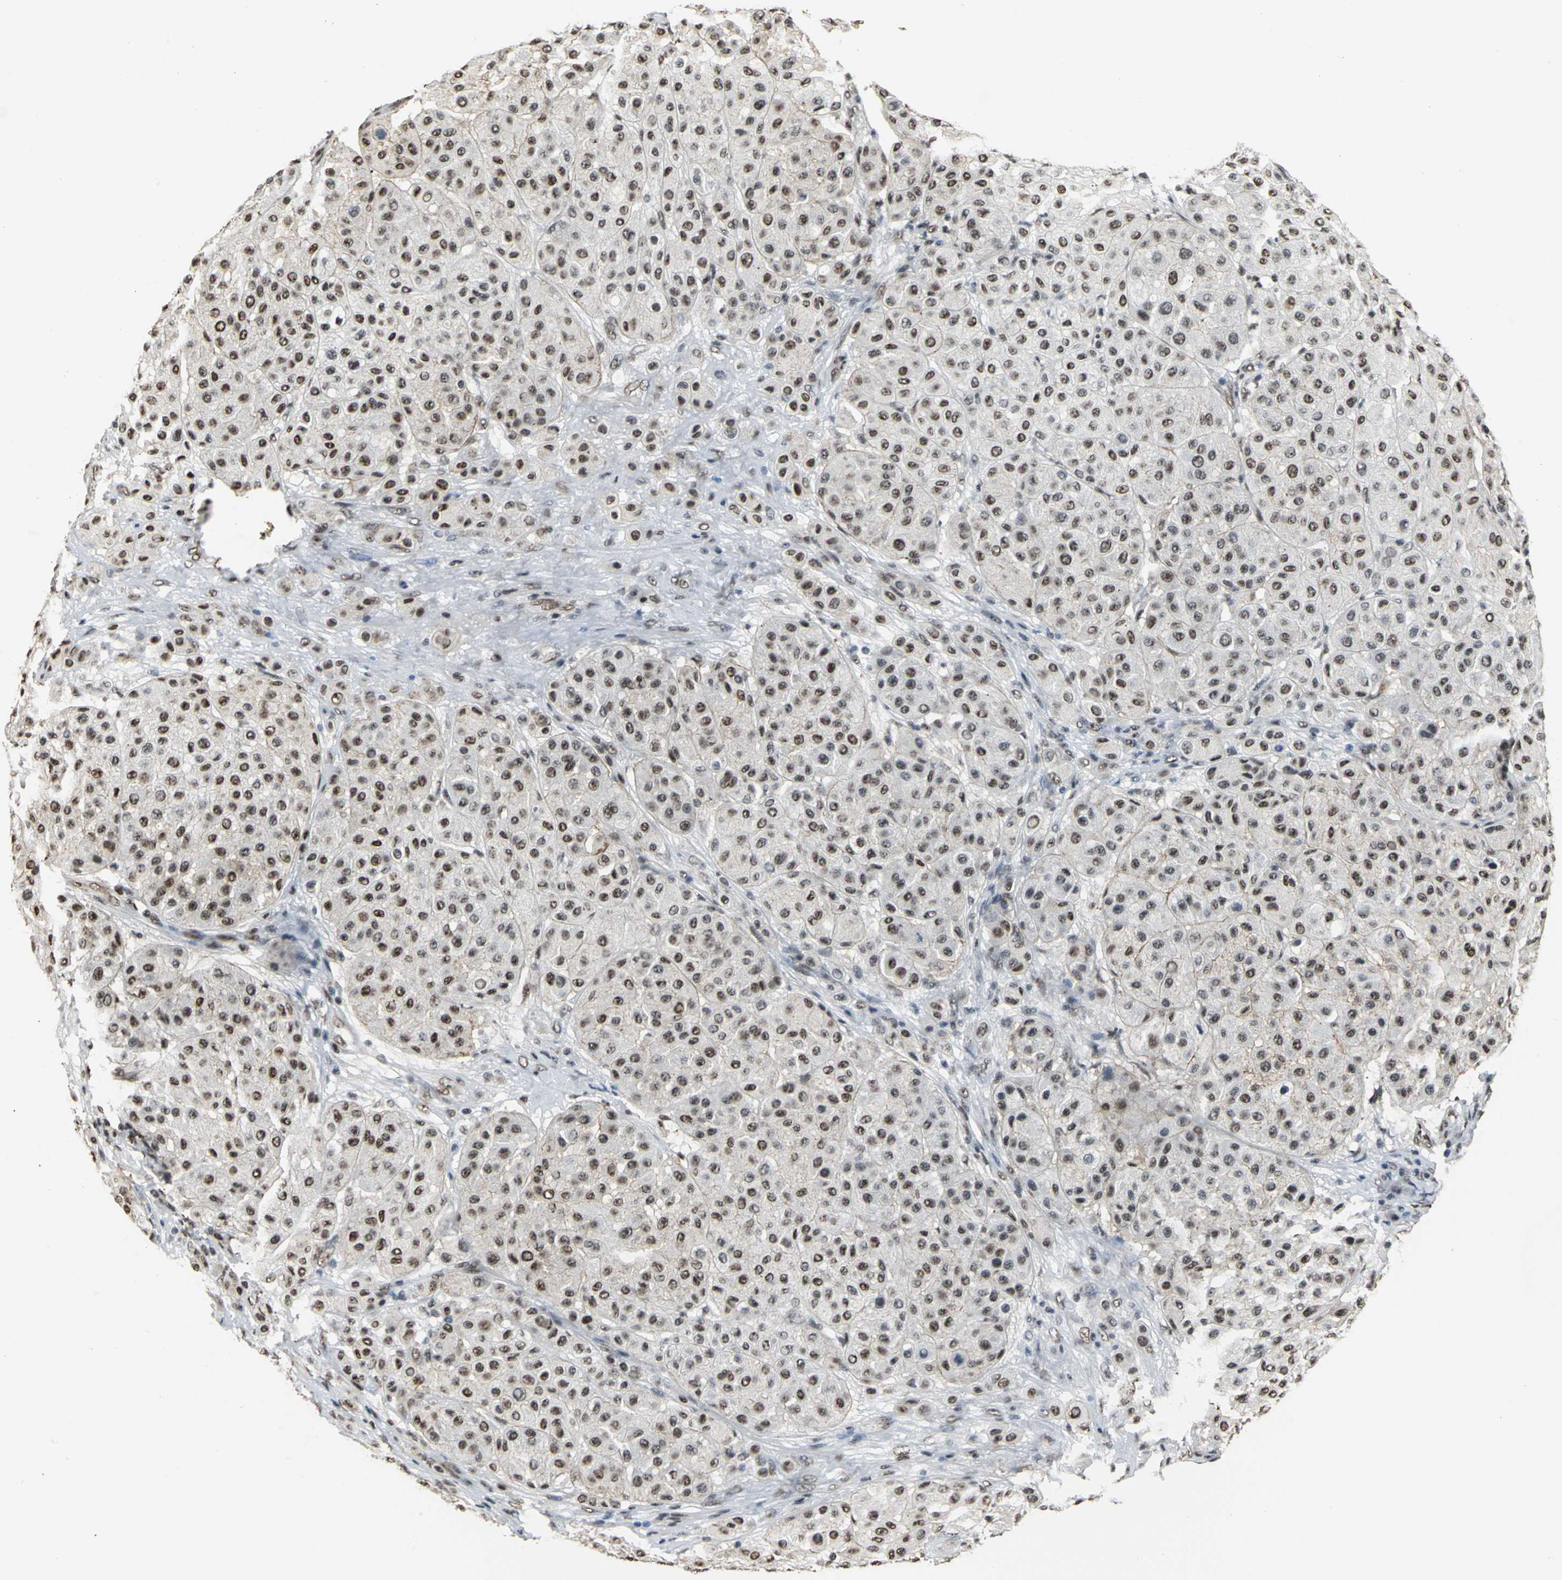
{"staining": {"intensity": "strong", "quantity": ">75%", "location": "cytoplasmic/membranous,nuclear"}, "tissue": "melanoma", "cell_type": "Tumor cells", "image_type": "cancer", "snomed": [{"axis": "morphology", "description": "Normal tissue, NOS"}, {"axis": "morphology", "description": "Malignant melanoma, Metastatic site"}, {"axis": "topography", "description": "Skin"}], "caption": "Immunohistochemical staining of human malignant melanoma (metastatic site) reveals high levels of strong cytoplasmic/membranous and nuclear protein staining in approximately >75% of tumor cells.", "gene": "CCDC88C", "patient": {"sex": "male", "age": 41}}